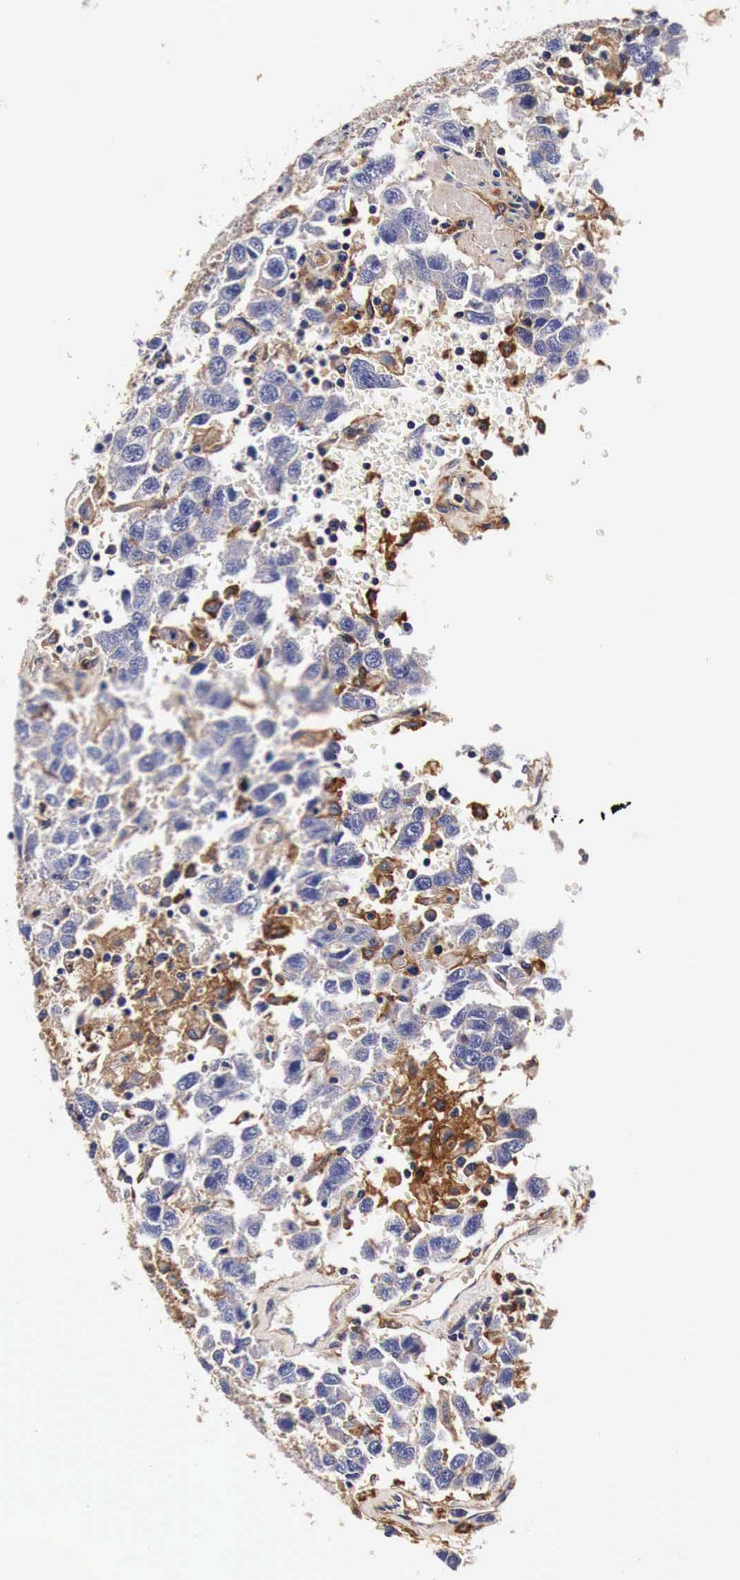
{"staining": {"intensity": "moderate", "quantity": "<25%", "location": "cytoplasmic/membranous"}, "tissue": "testis cancer", "cell_type": "Tumor cells", "image_type": "cancer", "snomed": [{"axis": "morphology", "description": "Seminoma, NOS"}, {"axis": "topography", "description": "Testis"}], "caption": "The micrograph displays staining of seminoma (testis), revealing moderate cytoplasmic/membranous protein positivity (brown color) within tumor cells.", "gene": "RP2", "patient": {"sex": "male", "age": 41}}